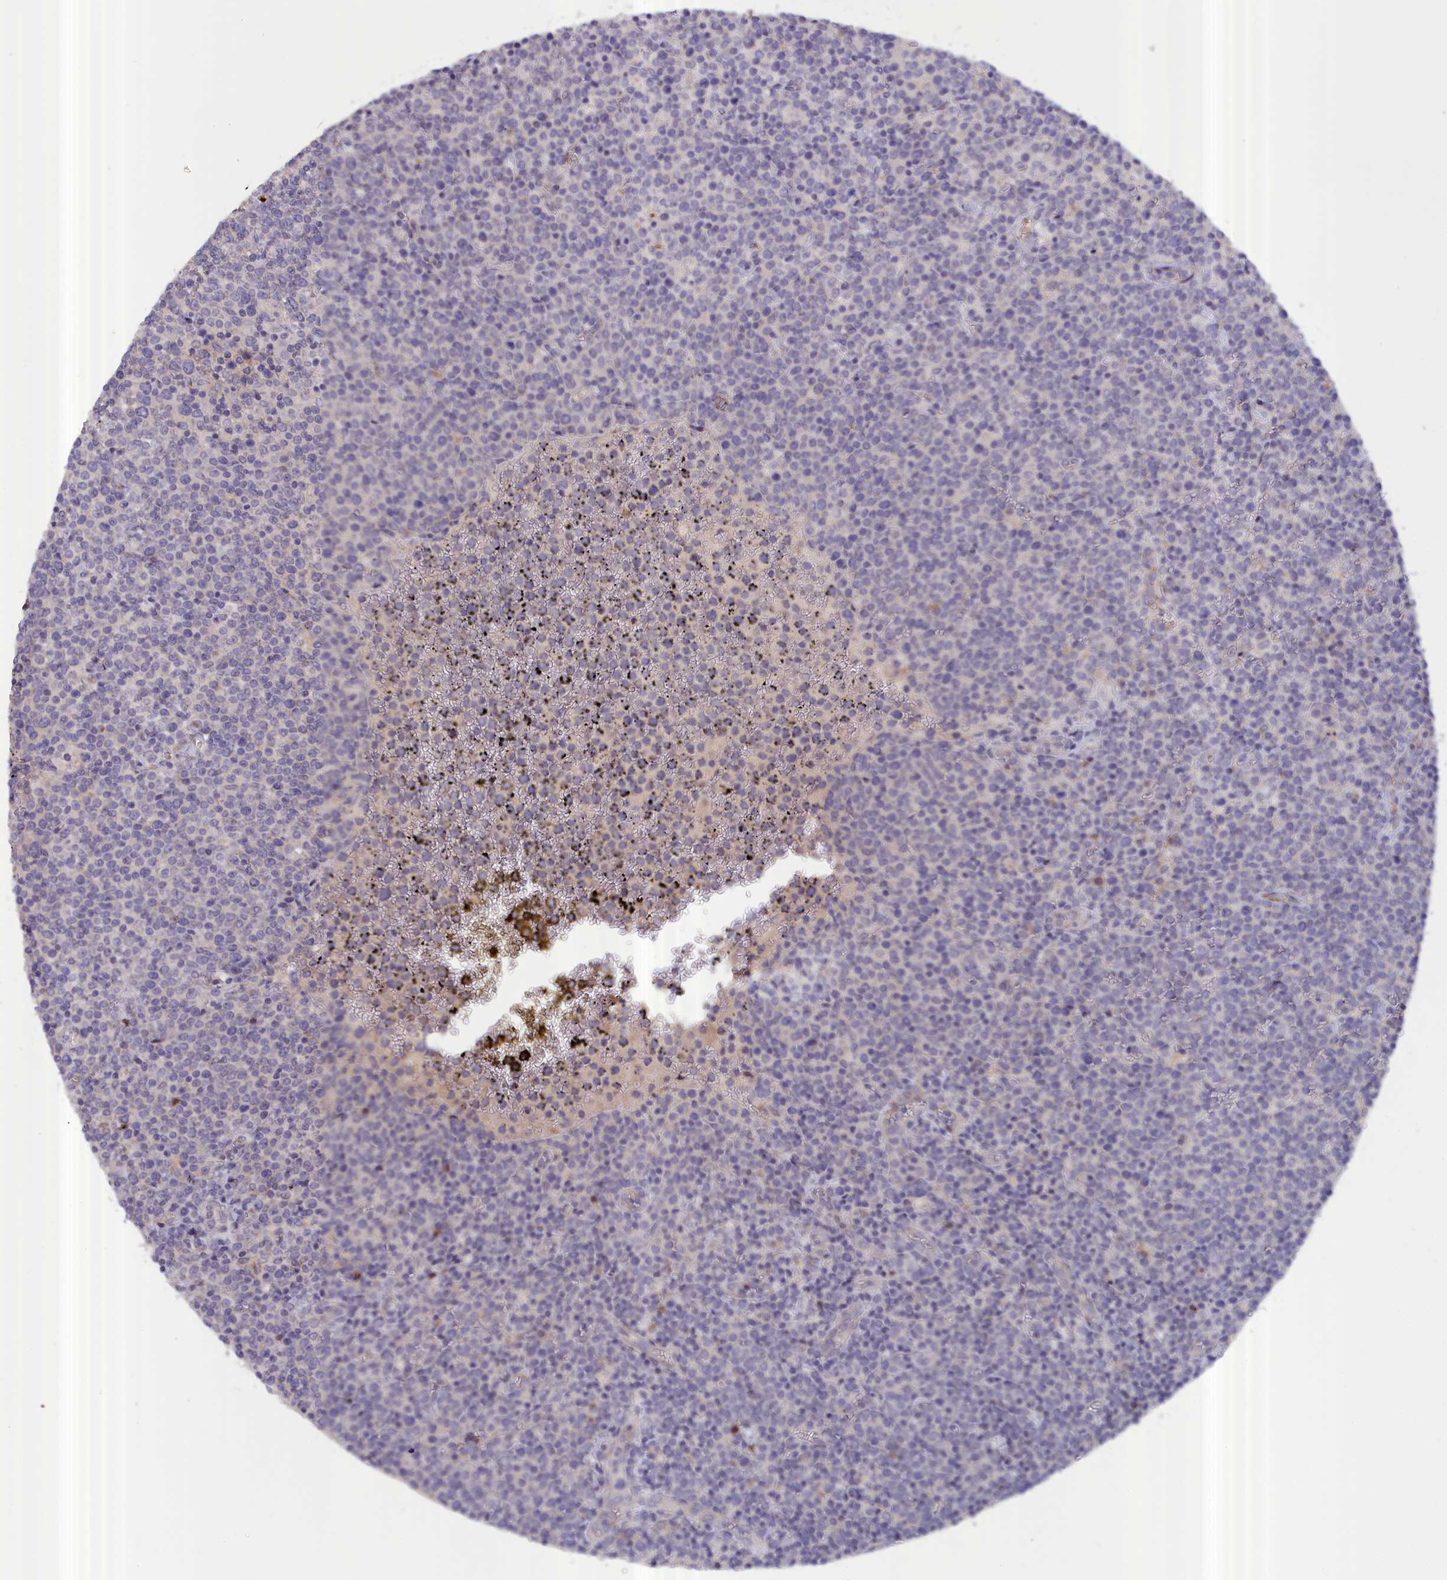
{"staining": {"intensity": "negative", "quantity": "none", "location": "none"}, "tissue": "lymphoma", "cell_type": "Tumor cells", "image_type": "cancer", "snomed": [{"axis": "morphology", "description": "Malignant lymphoma, non-Hodgkin's type, High grade"}, {"axis": "topography", "description": "Lymph node"}], "caption": "Lymphoma was stained to show a protein in brown. There is no significant expression in tumor cells.", "gene": "IGFALS", "patient": {"sex": "male", "age": 61}}